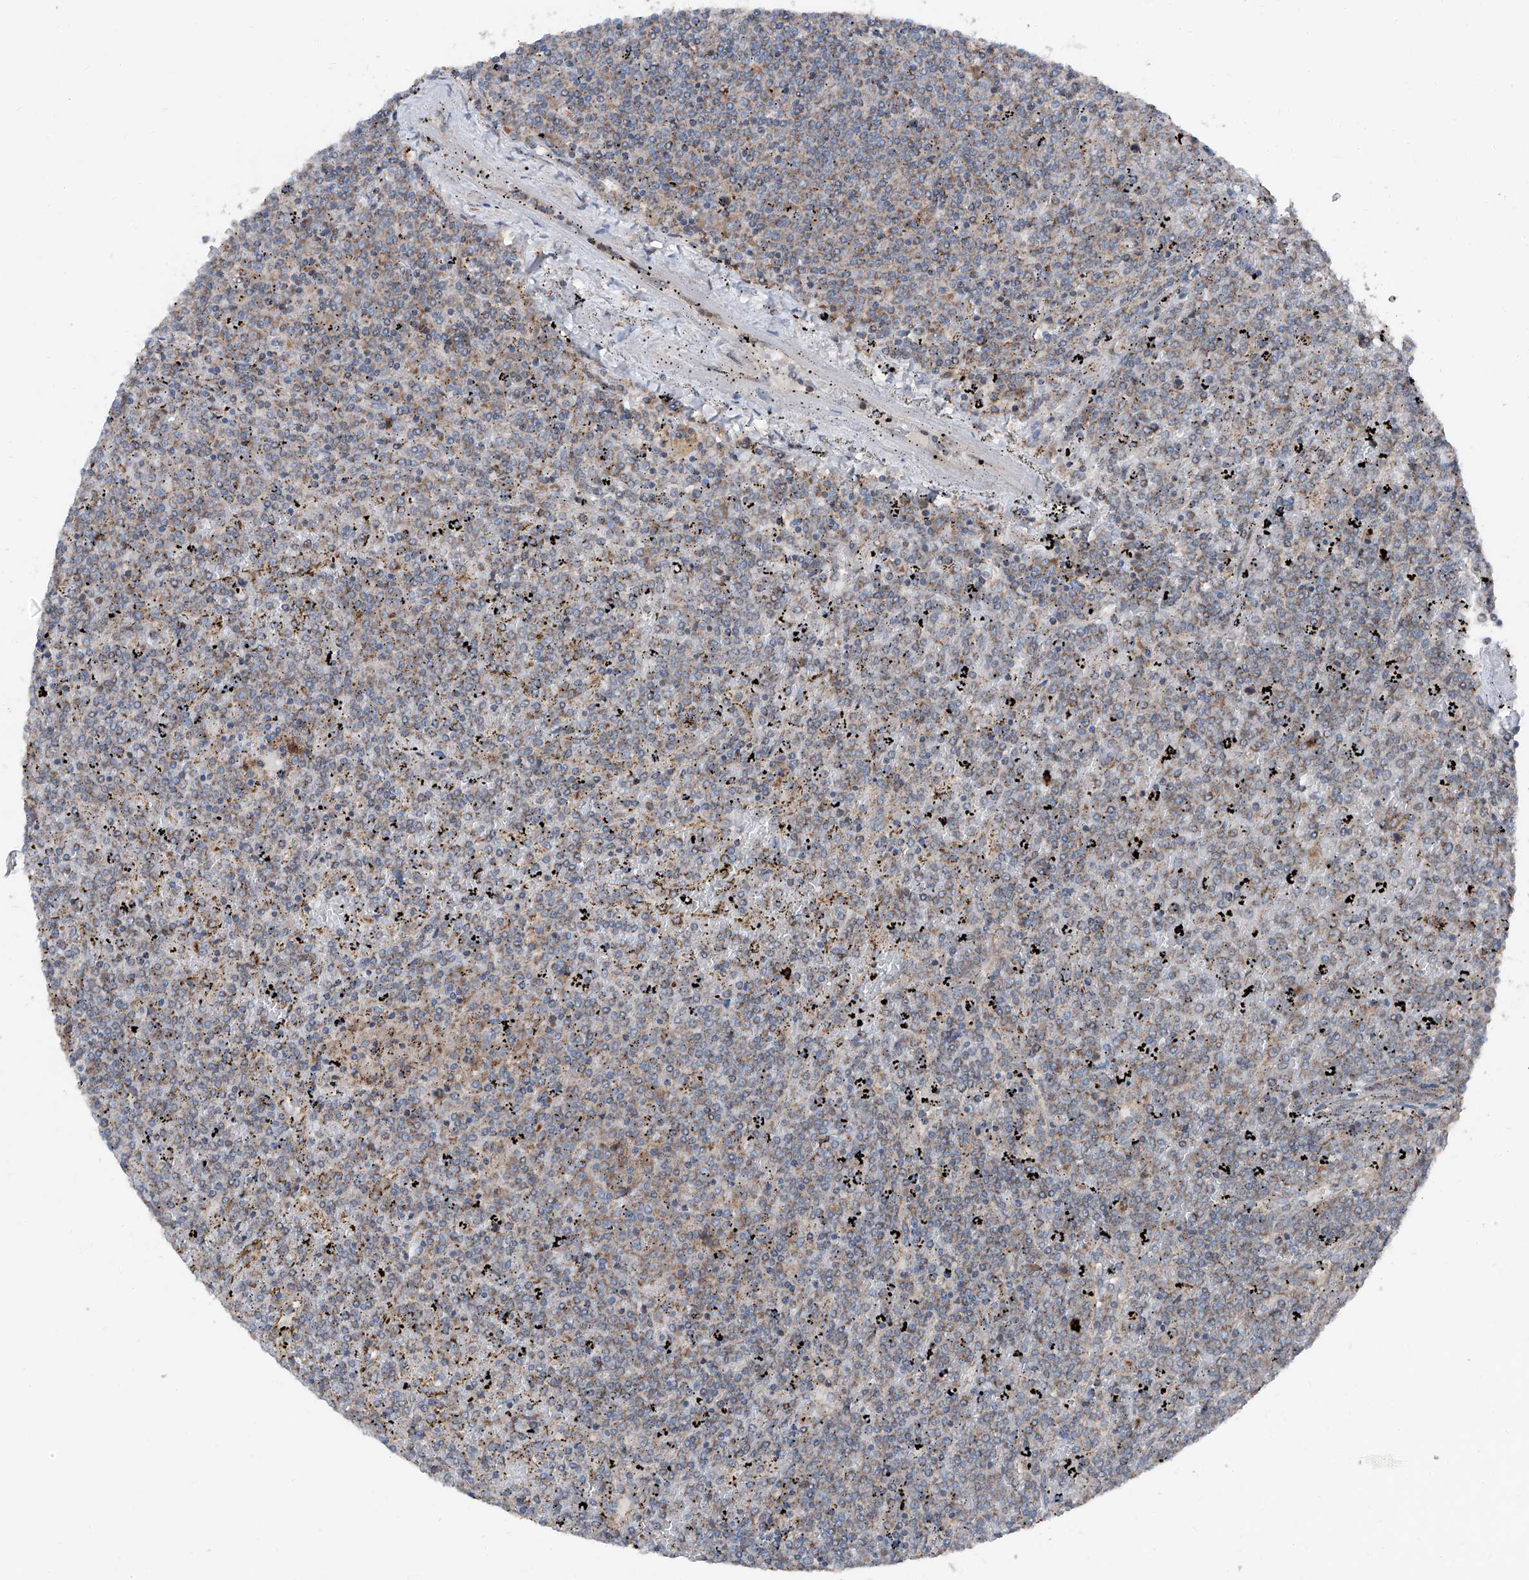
{"staining": {"intensity": "weak", "quantity": "<25%", "location": "cytoplasmic/membranous"}, "tissue": "lymphoma", "cell_type": "Tumor cells", "image_type": "cancer", "snomed": [{"axis": "morphology", "description": "Malignant lymphoma, non-Hodgkin's type, Low grade"}, {"axis": "topography", "description": "Spleen"}], "caption": "Lymphoma was stained to show a protein in brown. There is no significant positivity in tumor cells.", "gene": "LIMK1", "patient": {"sex": "female", "age": 19}}